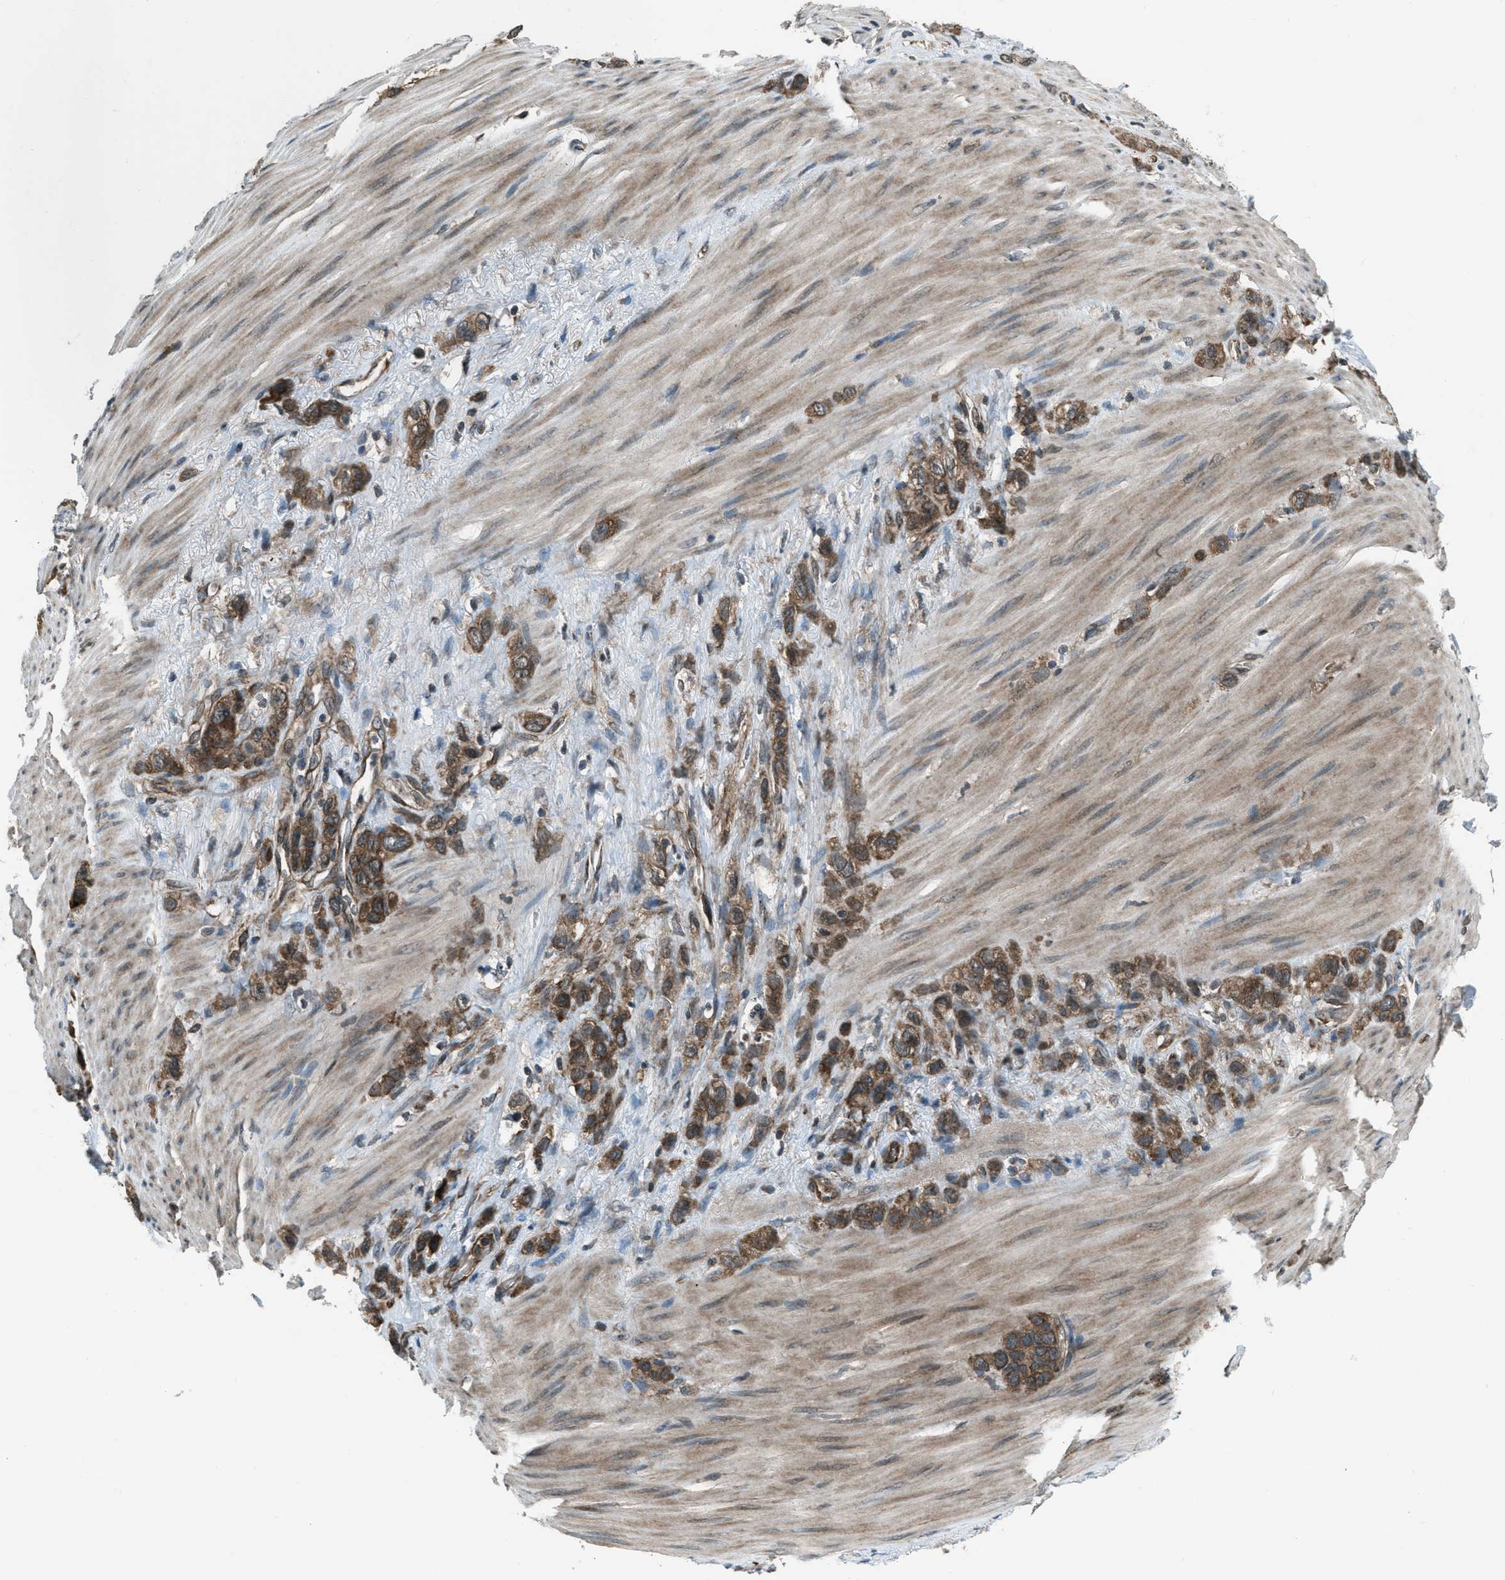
{"staining": {"intensity": "moderate", "quantity": ">75%", "location": "cytoplasmic/membranous"}, "tissue": "stomach cancer", "cell_type": "Tumor cells", "image_type": "cancer", "snomed": [{"axis": "morphology", "description": "Adenocarcinoma, NOS"}, {"axis": "morphology", "description": "Adenocarcinoma, High grade"}, {"axis": "topography", "description": "Stomach, upper"}, {"axis": "topography", "description": "Stomach, lower"}], "caption": "Immunohistochemistry (IHC) (DAB) staining of stomach adenocarcinoma (high-grade) demonstrates moderate cytoplasmic/membranous protein expression in about >75% of tumor cells. The staining was performed using DAB, with brown indicating positive protein expression. Nuclei are stained blue with hematoxylin.", "gene": "ASAP2", "patient": {"sex": "female", "age": 65}}